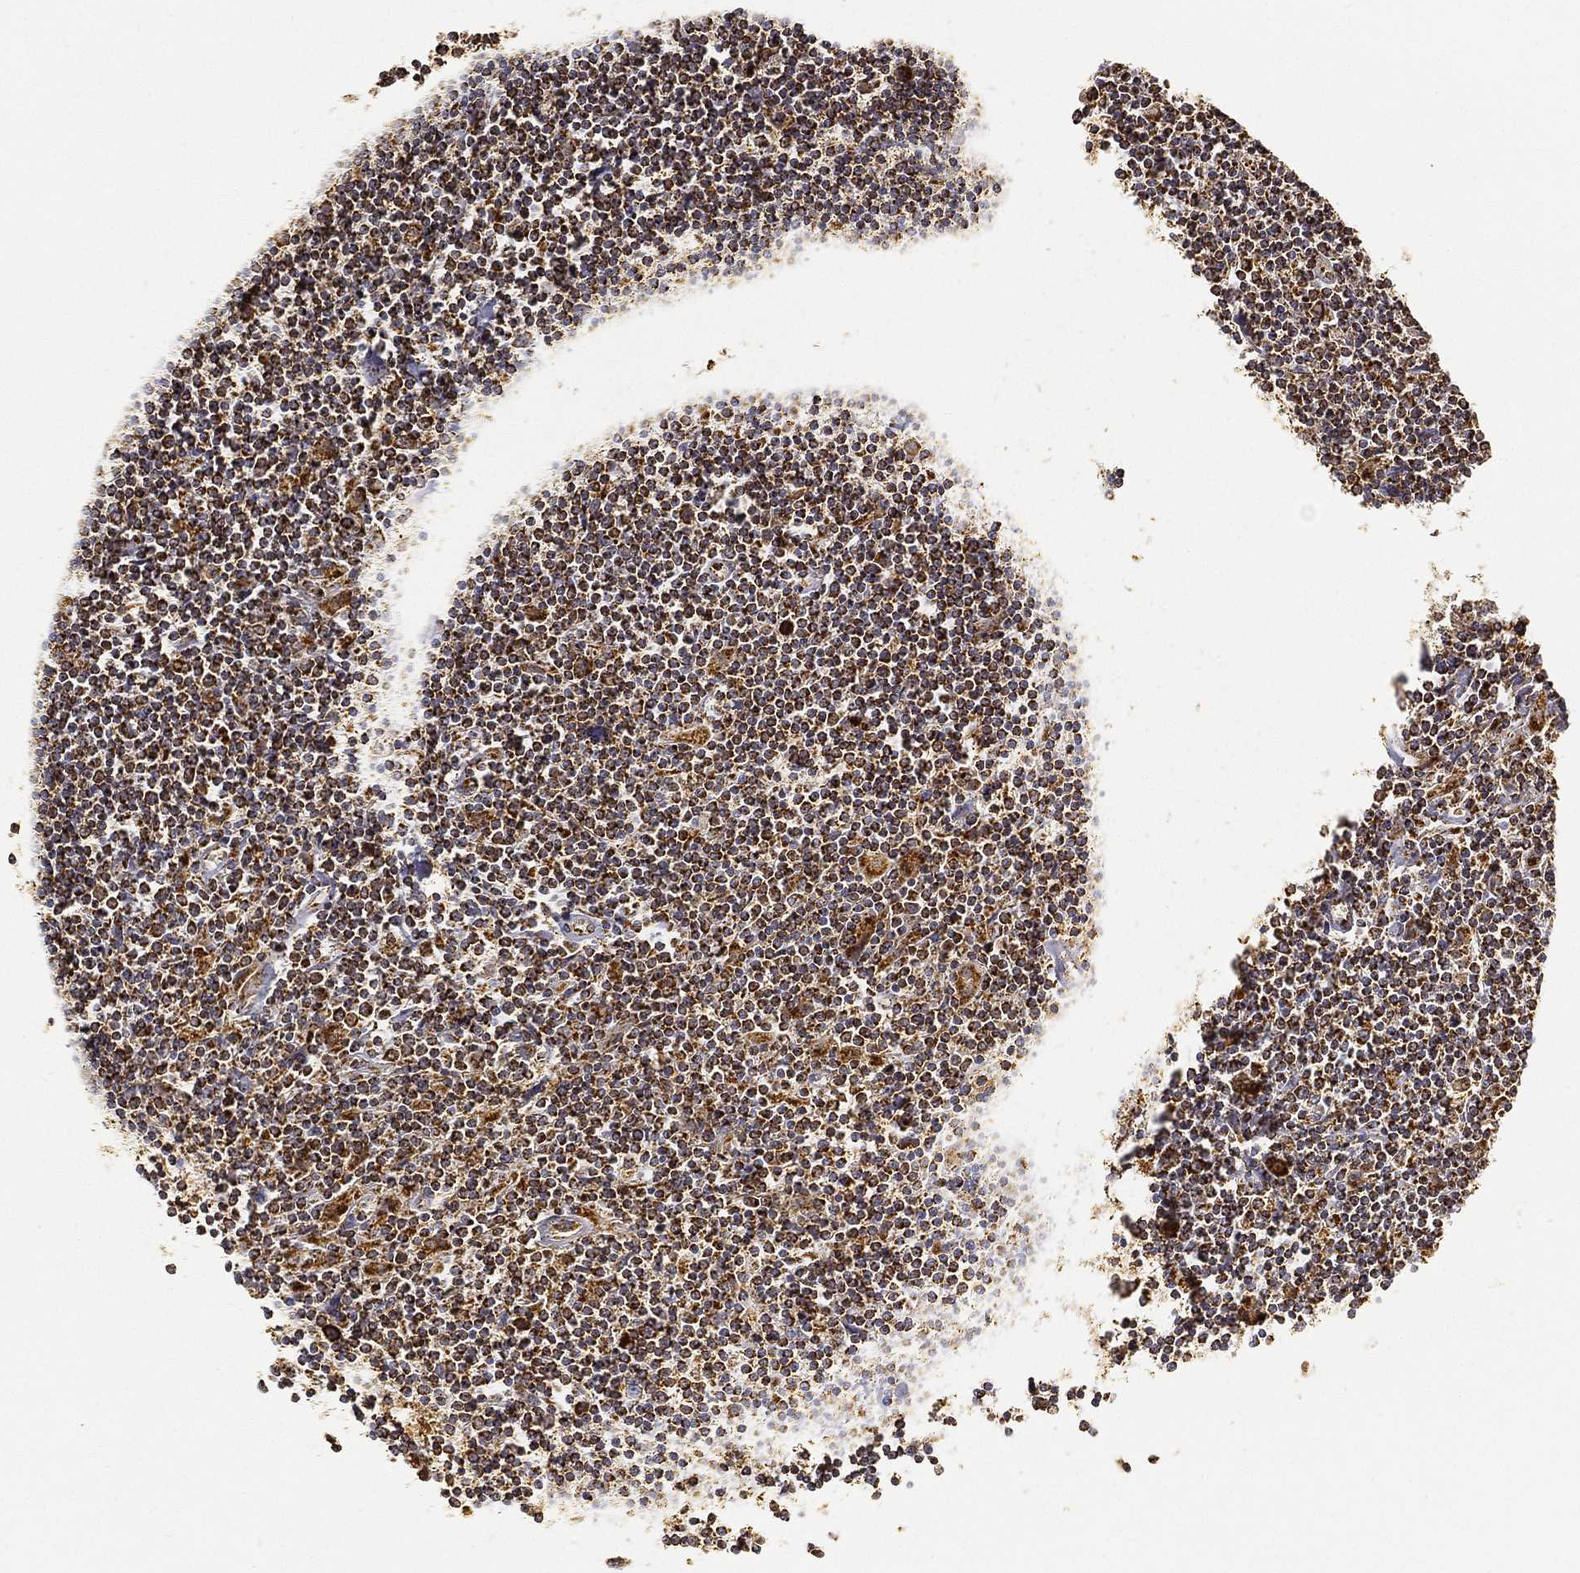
{"staining": {"intensity": "moderate", "quantity": ">75%", "location": "cytoplasmic/membranous"}, "tissue": "lymphoma", "cell_type": "Tumor cells", "image_type": "cancer", "snomed": [{"axis": "morphology", "description": "Hodgkin's disease, NOS"}, {"axis": "topography", "description": "Lymph node"}], "caption": "Immunohistochemical staining of lymphoma reveals moderate cytoplasmic/membranous protein expression in approximately >75% of tumor cells.", "gene": "NDUFAB1", "patient": {"sex": "male", "age": 40}}